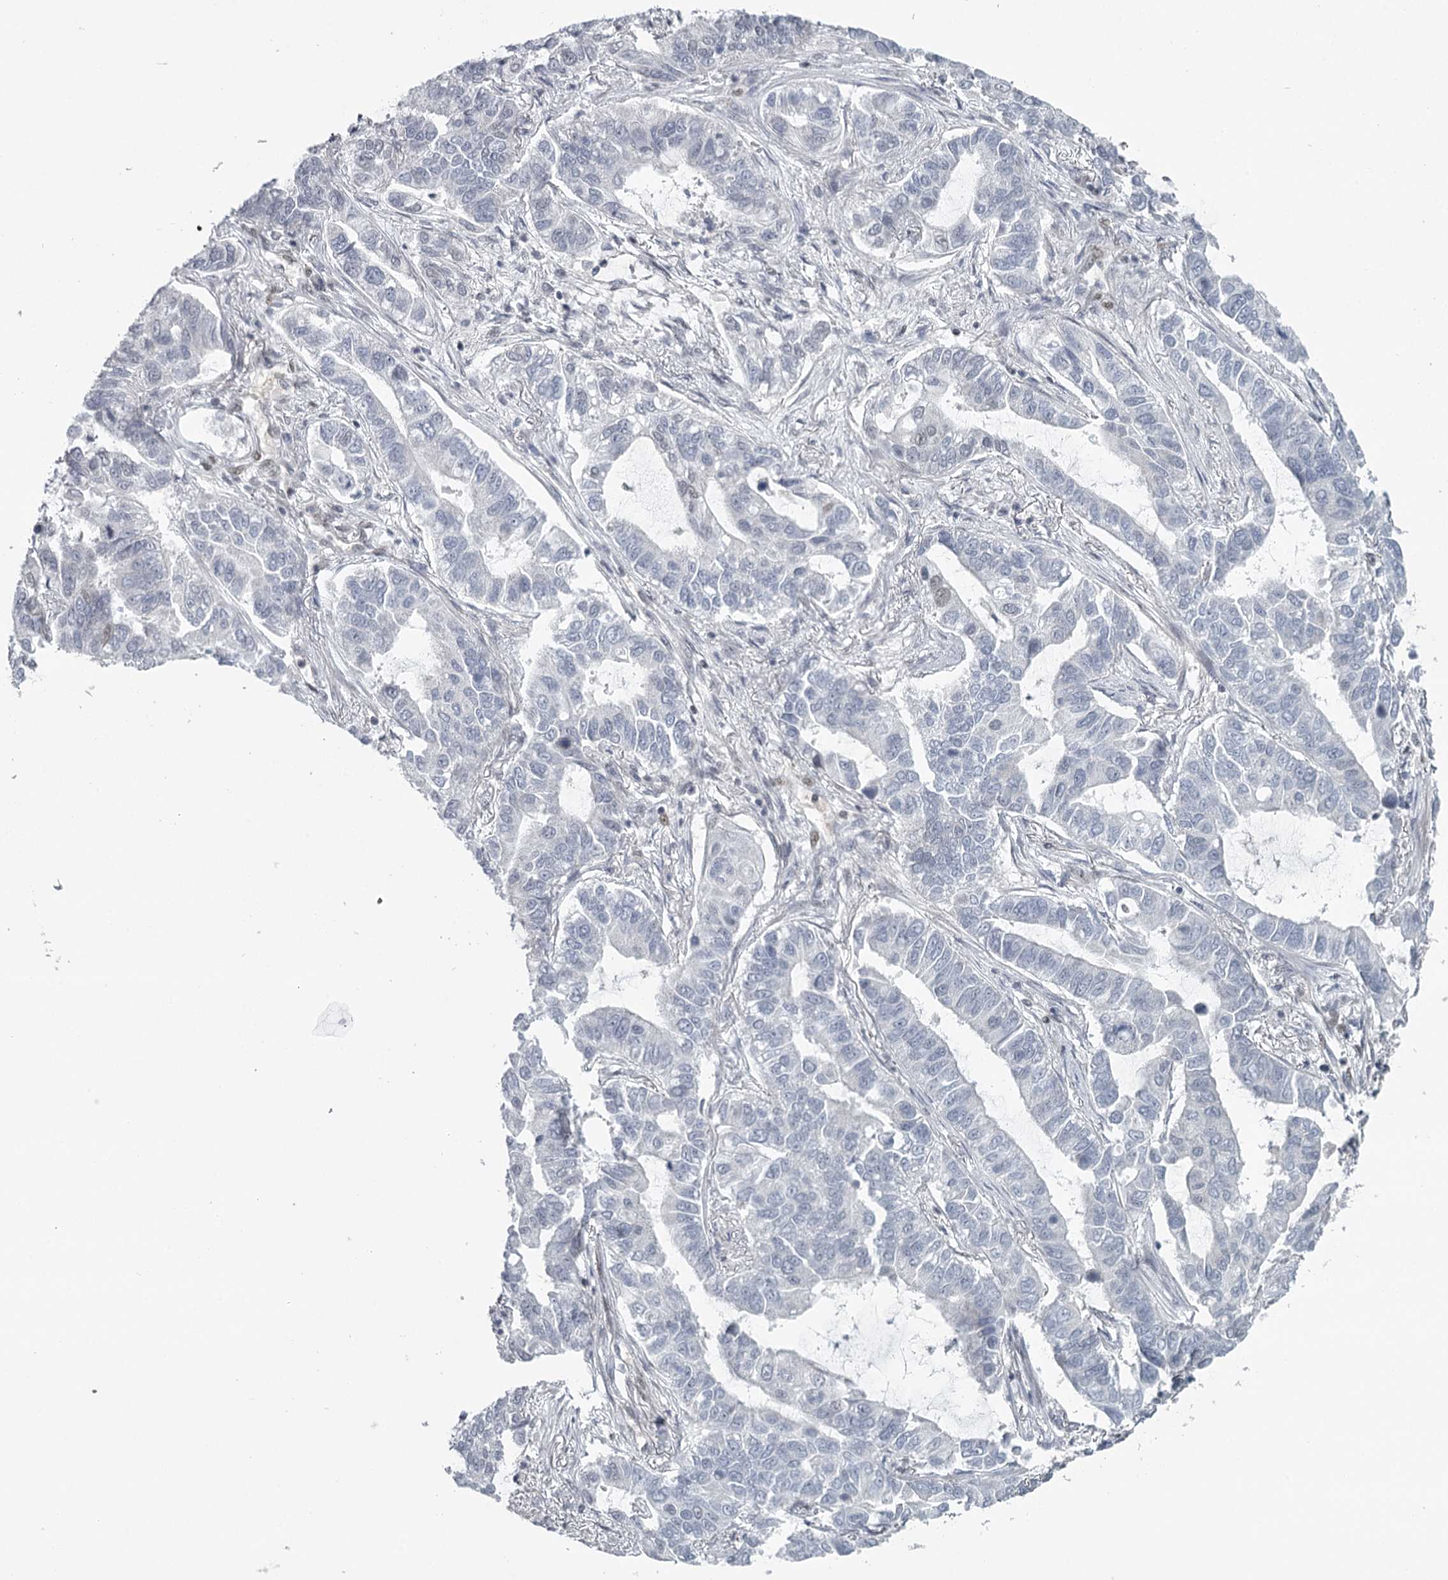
{"staining": {"intensity": "weak", "quantity": "25%-75%", "location": "nuclear"}, "tissue": "lung cancer", "cell_type": "Tumor cells", "image_type": "cancer", "snomed": [{"axis": "morphology", "description": "Adenocarcinoma, NOS"}, {"axis": "topography", "description": "Lung"}], "caption": "Human adenocarcinoma (lung) stained for a protein (brown) shows weak nuclear positive positivity in approximately 25%-75% of tumor cells.", "gene": "FAM13C", "patient": {"sex": "male", "age": 64}}